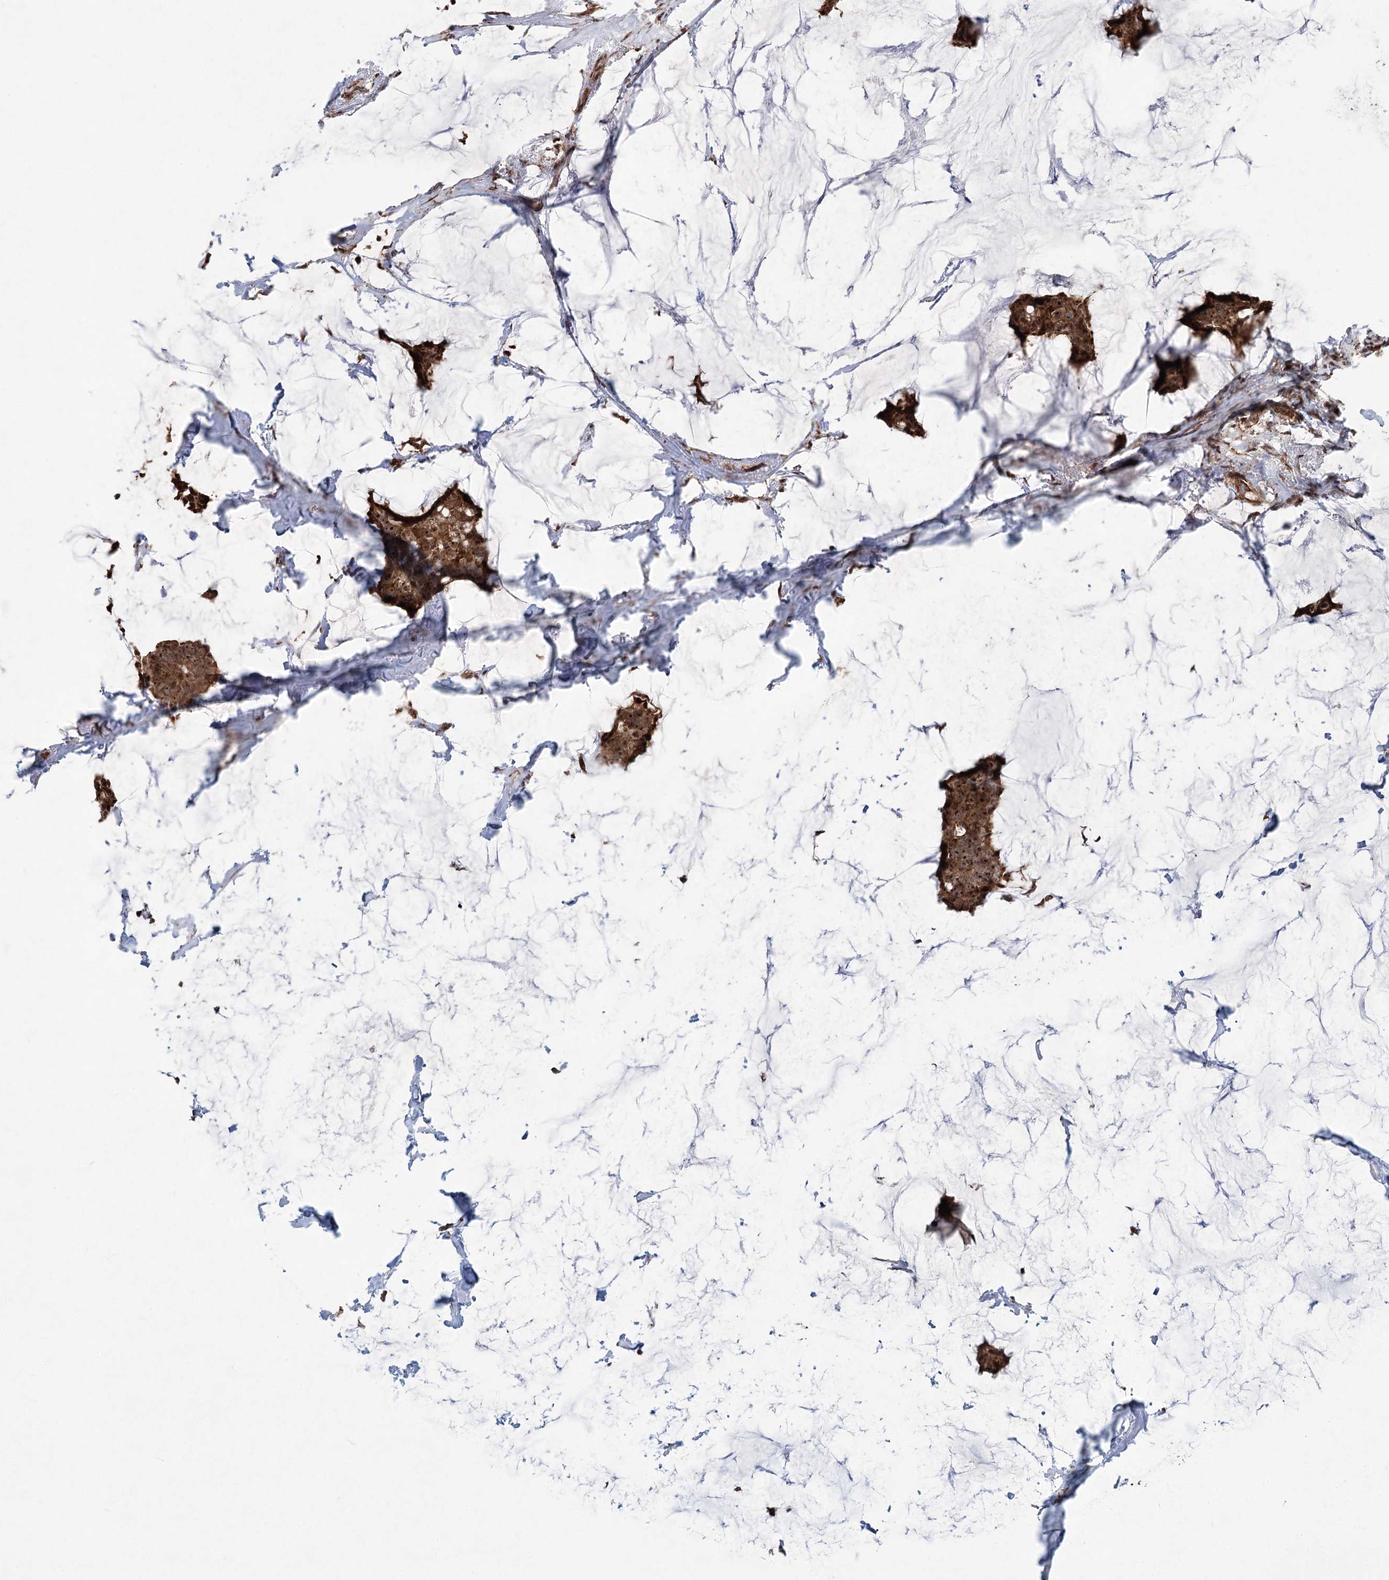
{"staining": {"intensity": "strong", "quantity": ">75%", "location": "cytoplasmic/membranous,nuclear"}, "tissue": "breast cancer", "cell_type": "Tumor cells", "image_type": "cancer", "snomed": [{"axis": "morphology", "description": "Duct carcinoma"}, {"axis": "topography", "description": "Breast"}], "caption": "High-power microscopy captured an immunohistochemistry (IHC) histopathology image of breast intraductal carcinoma, revealing strong cytoplasmic/membranous and nuclear expression in about >75% of tumor cells.", "gene": "SERINC5", "patient": {"sex": "female", "age": 93}}